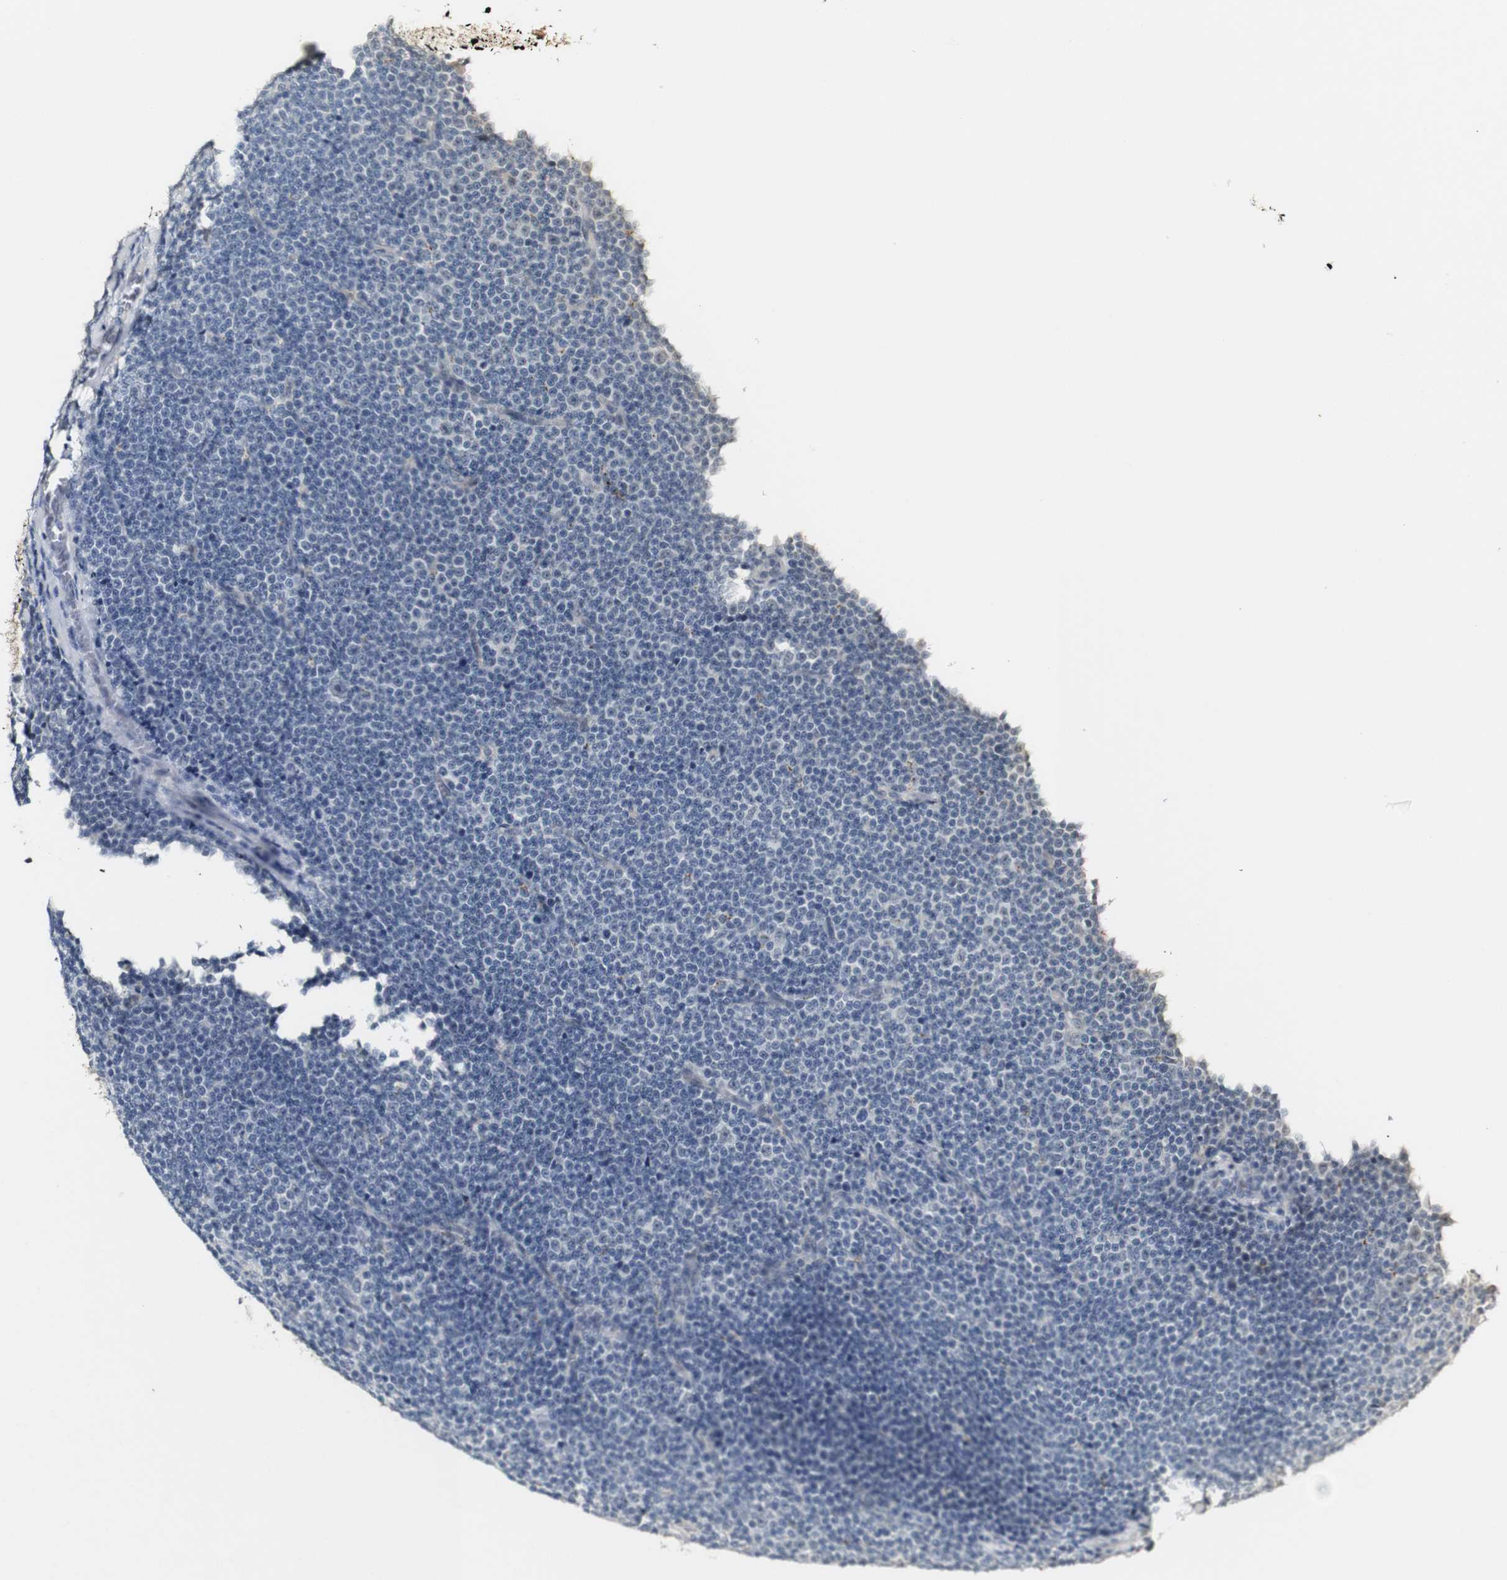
{"staining": {"intensity": "negative", "quantity": "none", "location": "none"}, "tissue": "lymphoma", "cell_type": "Tumor cells", "image_type": "cancer", "snomed": [{"axis": "morphology", "description": "Malignant lymphoma, non-Hodgkin's type, Low grade"}, {"axis": "topography", "description": "Lymph node"}], "caption": "This image is of lymphoma stained with IHC to label a protein in brown with the nuclei are counter-stained blue. There is no expression in tumor cells.", "gene": "SYT7", "patient": {"sex": "female", "age": 67}}